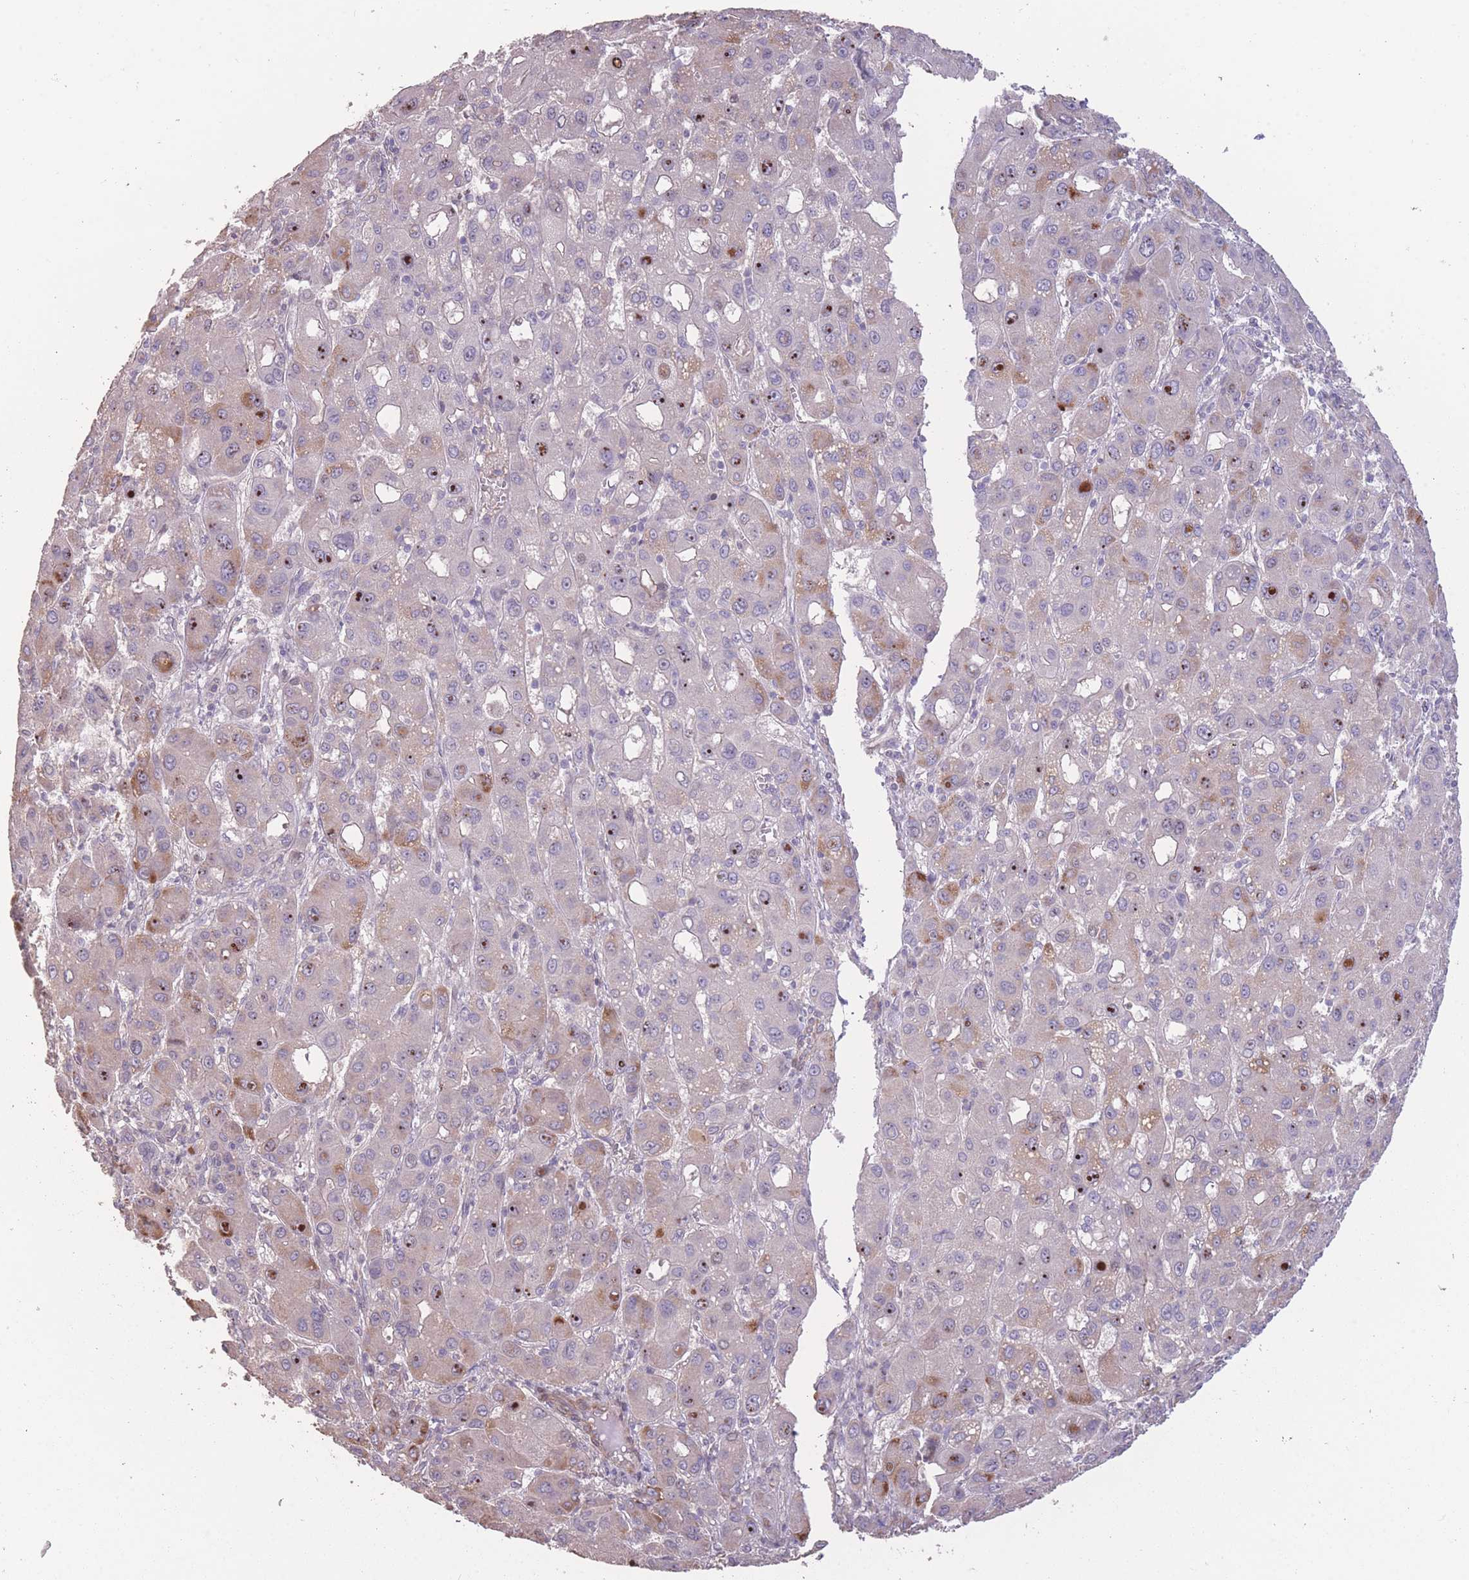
{"staining": {"intensity": "moderate", "quantity": "25%-75%", "location": "cytoplasmic/membranous,nuclear"}, "tissue": "liver cancer", "cell_type": "Tumor cells", "image_type": "cancer", "snomed": [{"axis": "morphology", "description": "Carcinoma, Hepatocellular, NOS"}, {"axis": "topography", "description": "Liver"}], "caption": "Immunohistochemistry (IHC) of liver hepatocellular carcinoma shows medium levels of moderate cytoplasmic/membranous and nuclear expression in approximately 25%-75% of tumor cells.", "gene": "RSPH10B", "patient": {"sex": "male", "age": 55}}